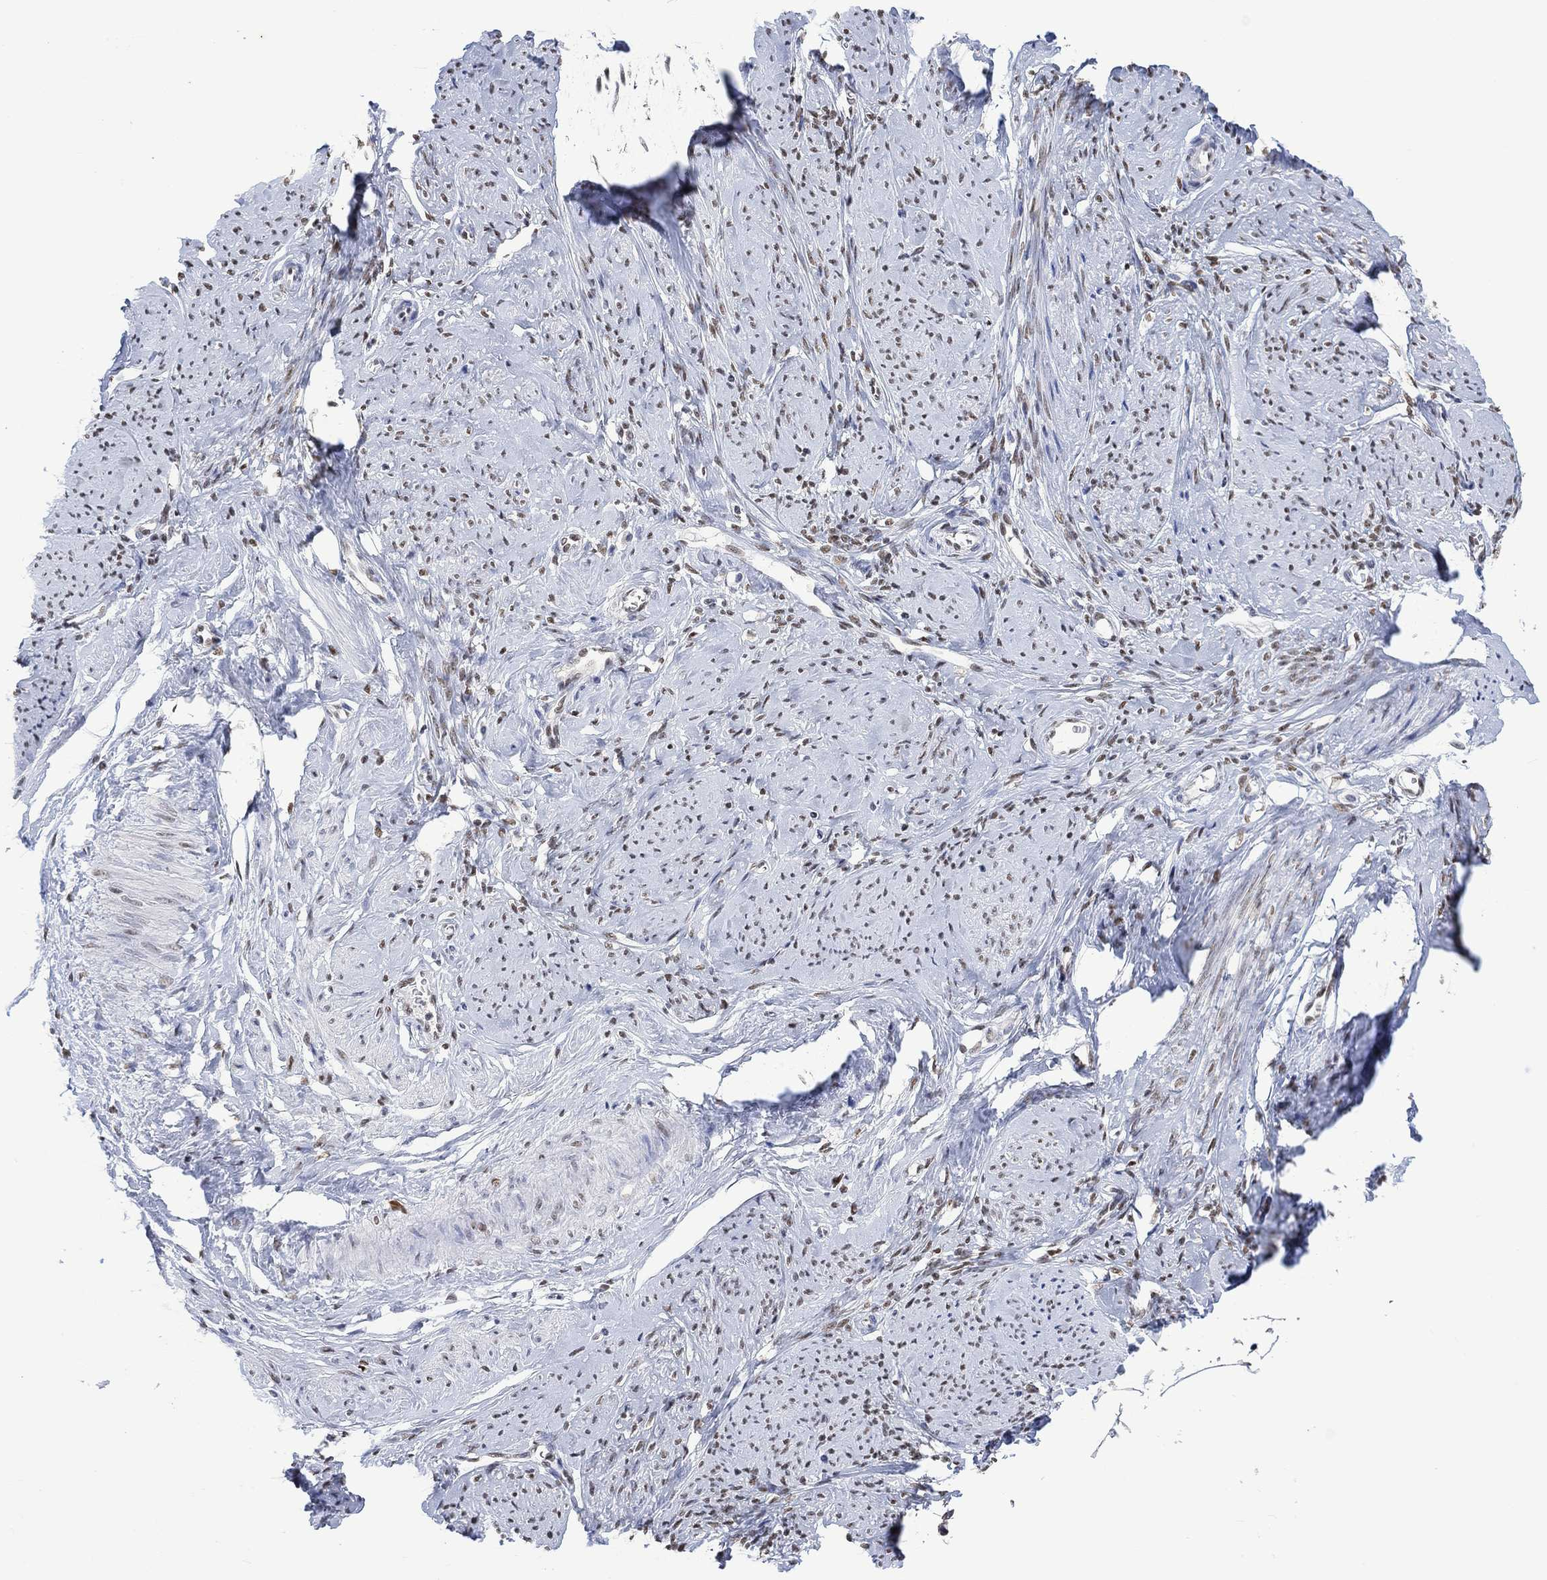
{"staining": {"intensity": "weak", "quantity": "<25%", "location": "nuclear"}, "tissue": "smooth muscle", "cell_type": "Smooth muscle cells", "image_type": "normal", "snomed": [{"axis": "morphology", "description": "Normal tissue, NOS"}, {"axis": "topography", "description": "Smooth muscle"}], "caption": "A high-resolution histopathology image shows immunohistochemistry (IHC) staining of benign smooth muscle, which demonstrates no significant expression in smooth muscle cells.", "gene": "RAD54L2", "patient": {"sex": "female", "age": 48}}